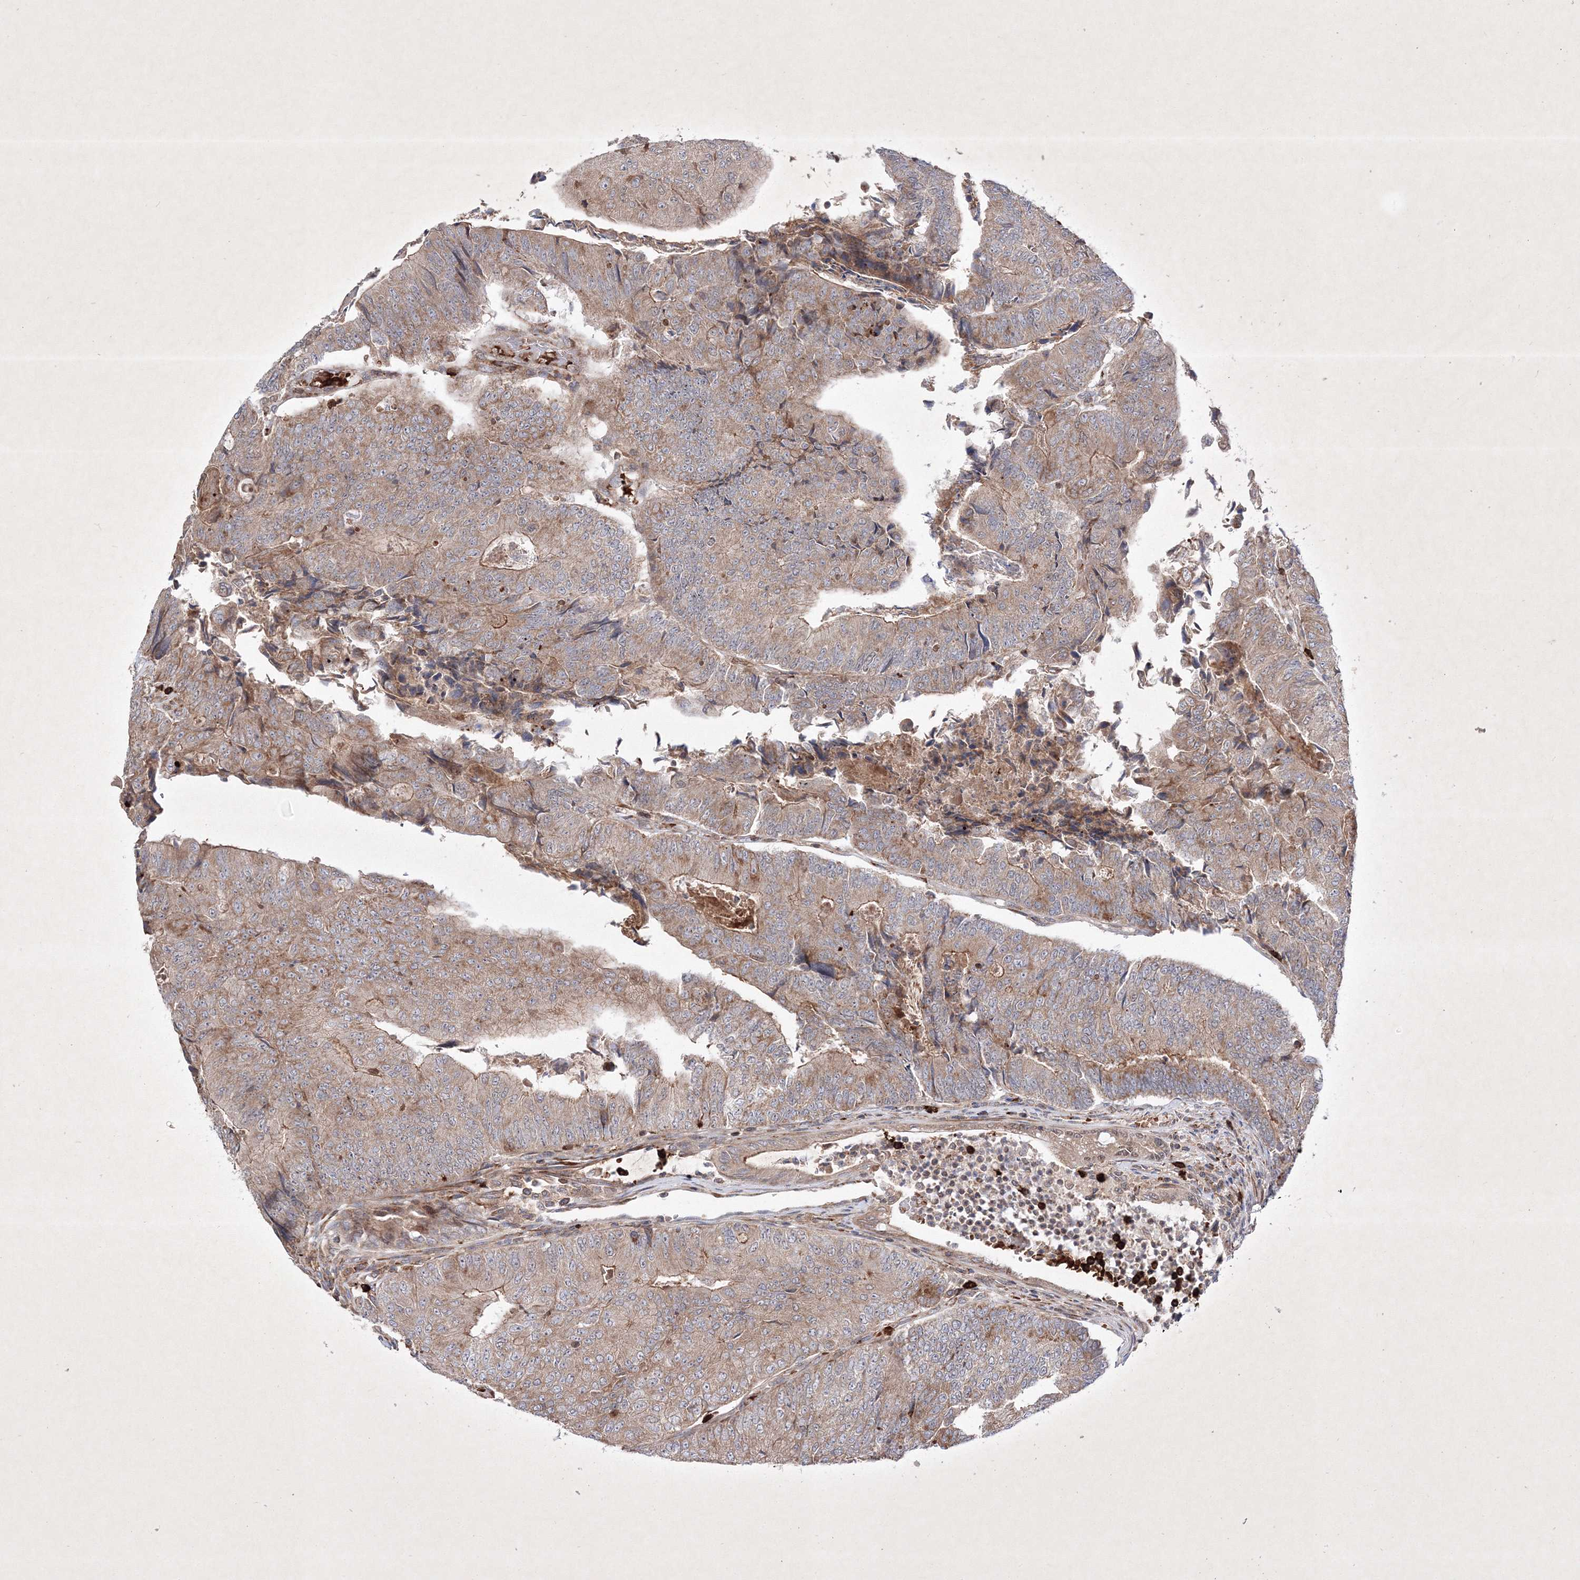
{"staining": {"intensity": "moderate", "quantity": ">75%", "location": "cytoplasmic/membranous"}, "tissue": "colorectal cancer", "cell_type": "Tumor cells", "image_type": "cancer", "snomed": [{"axis": "morphology", "description": "Adenocarcinoma, NOS"}, {"axis": "topography", "description": "Colon"}], "caption": "Protein analysis of colorectal cancer (adenocarcinoma) tissue reveals moderate cytoplasmic/membranous expression in approximately >75% of tumor cells. (brown staining indicates protein expression, while blue staining denotes nuclei).", "gene": "OPA1", "patient": {"sex": "female", "age": 67}}